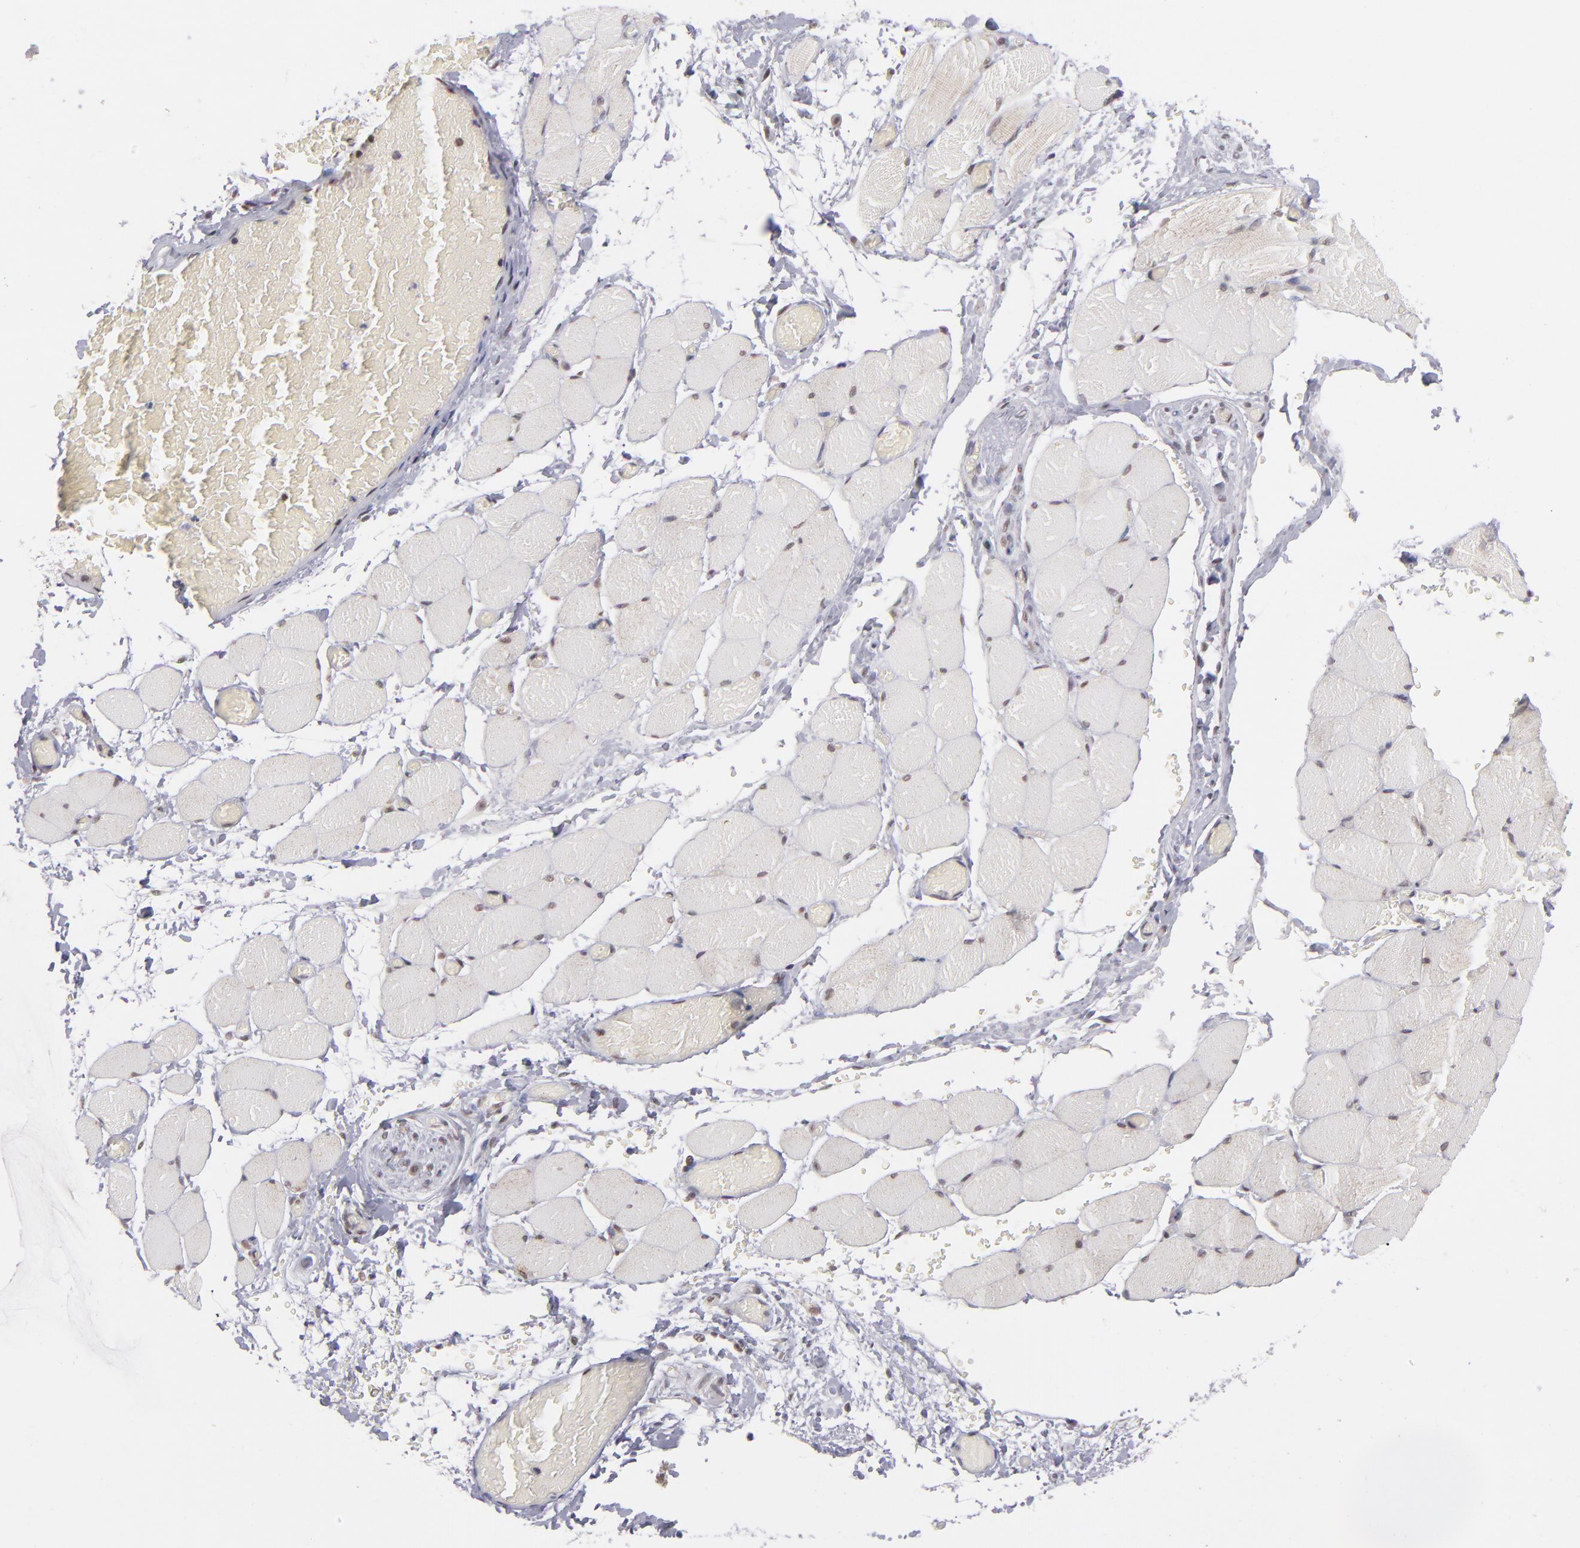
{"staining": {"intensity": "weak", "quantity": "<25%", "location": "nuclear"}, "tissue": "skeletal muscle", "cell_type": "Myocytes", "image_type": "normal", "snomed": [{"axis": "morphology", "description": "Normal tissue, NOS"}, {"axis": "topography", "description": "Skeletal muscle"}, {"axis": "topography", "description": "Soft tissue"}], "caption": "High magnification brightfield microscopy of benign skeletal muscle stained with DAB (3,3'-diaminobenzidine) (brown) and counterstained with hematoxylin (blue): myocytes show no significant staining.", "gene": "MLLT3", "patient": {"sex": "female", "age": 58}}